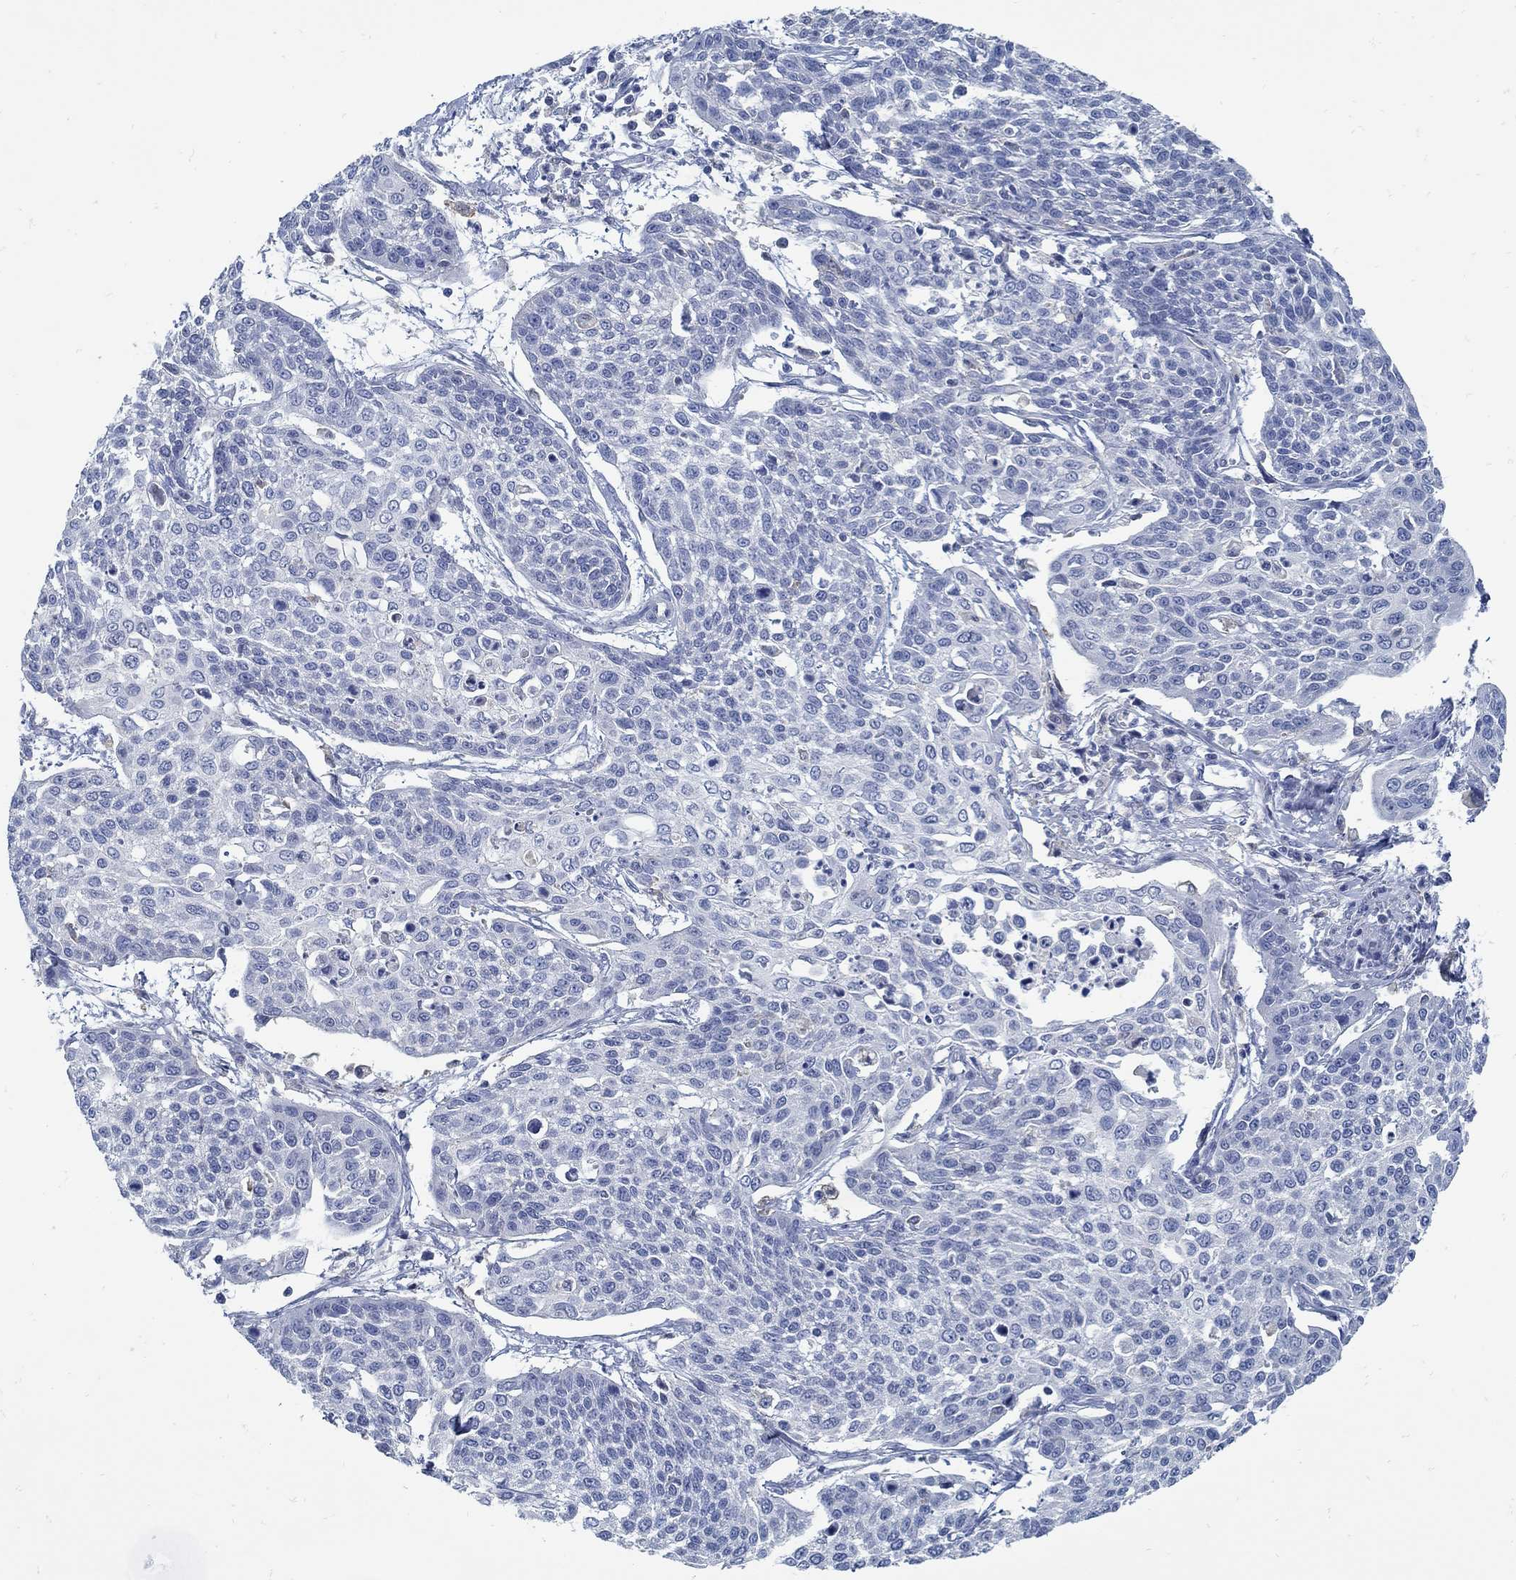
{"staining": {"intensity": "negative", "quantity": "none", "location": "none"}, "tissue": "cervical cancer", "cell_type": "Tumor cells", "image_type": "cancer", "snomed": [{"axis": "morphology", "description": "Squamous cell carcinoma, NOS"}, {"axis": "topography", "description": "Cervix"}], "caption": "High magnification brightfield microscopy of squamous cell carcinoma (cervical) stained with DAB (3,3'-diaminobenzidine) (brown) and counterstained with hematoxylin (blue): tumor cells show no significant expression.", "gene": "ZFAND4", "patient": {"sex": "female", "age": 34}}